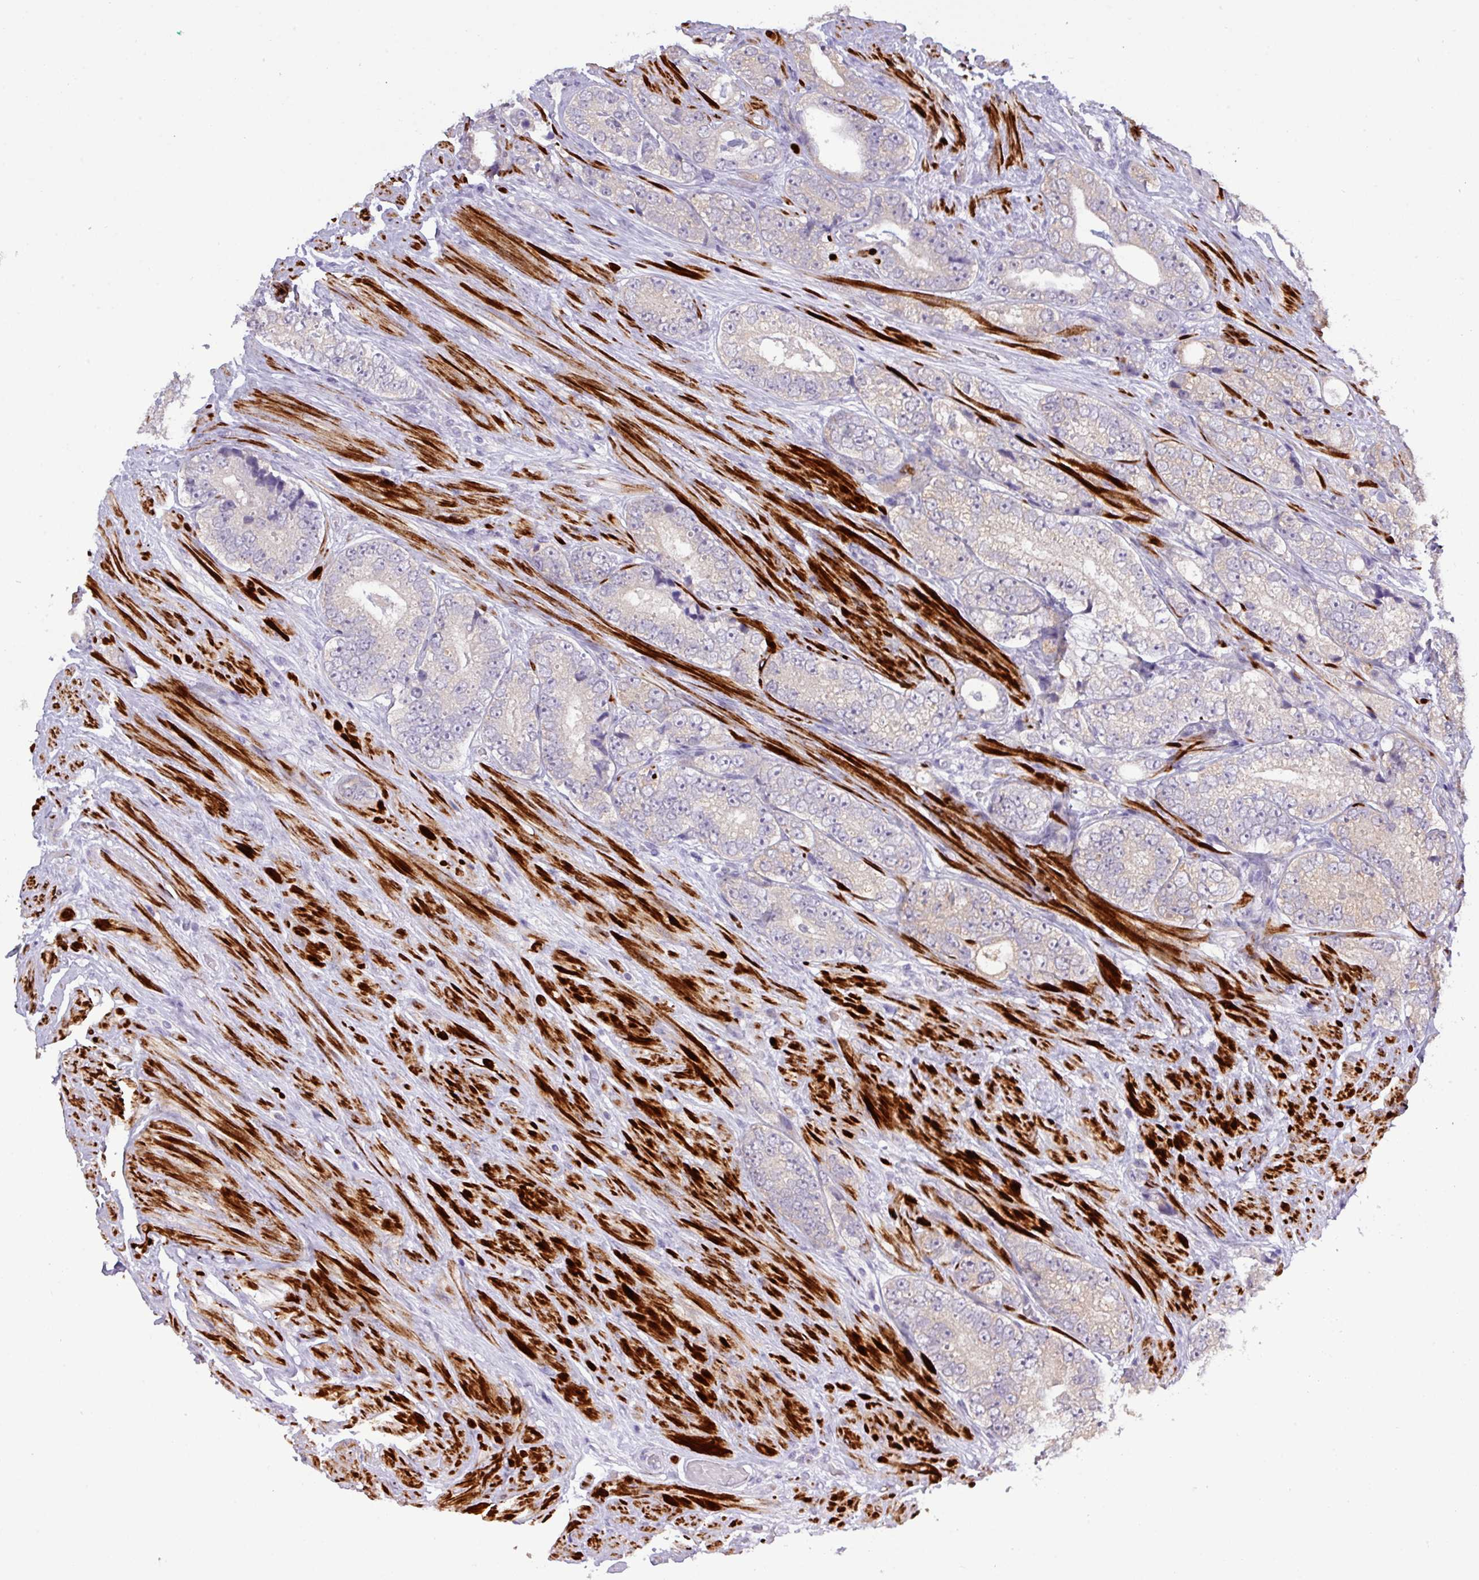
{"staining": {"intensity": "negative", "quantity": "none", "location": "none"}, "tissue": "prostate cancer", "cell_type": "Tumor cells", "image_type": "cancer", "snomed": [{"axis": "morphology", "description": "Adenocarcinoma, High grade"}, {"axis": "topography", "description": "Prostate"}], "caption": "This photomicrograph is of prostate cancer stained with immunohistochemistry to label a protein in brown with the nuclei are counter-stained blue. There is no expression in tumor cells. (DAB IHC with hematoxylin counter stain).", "gene": "RIPPLY1", "patient": {"sex": "male", "age": 56}}